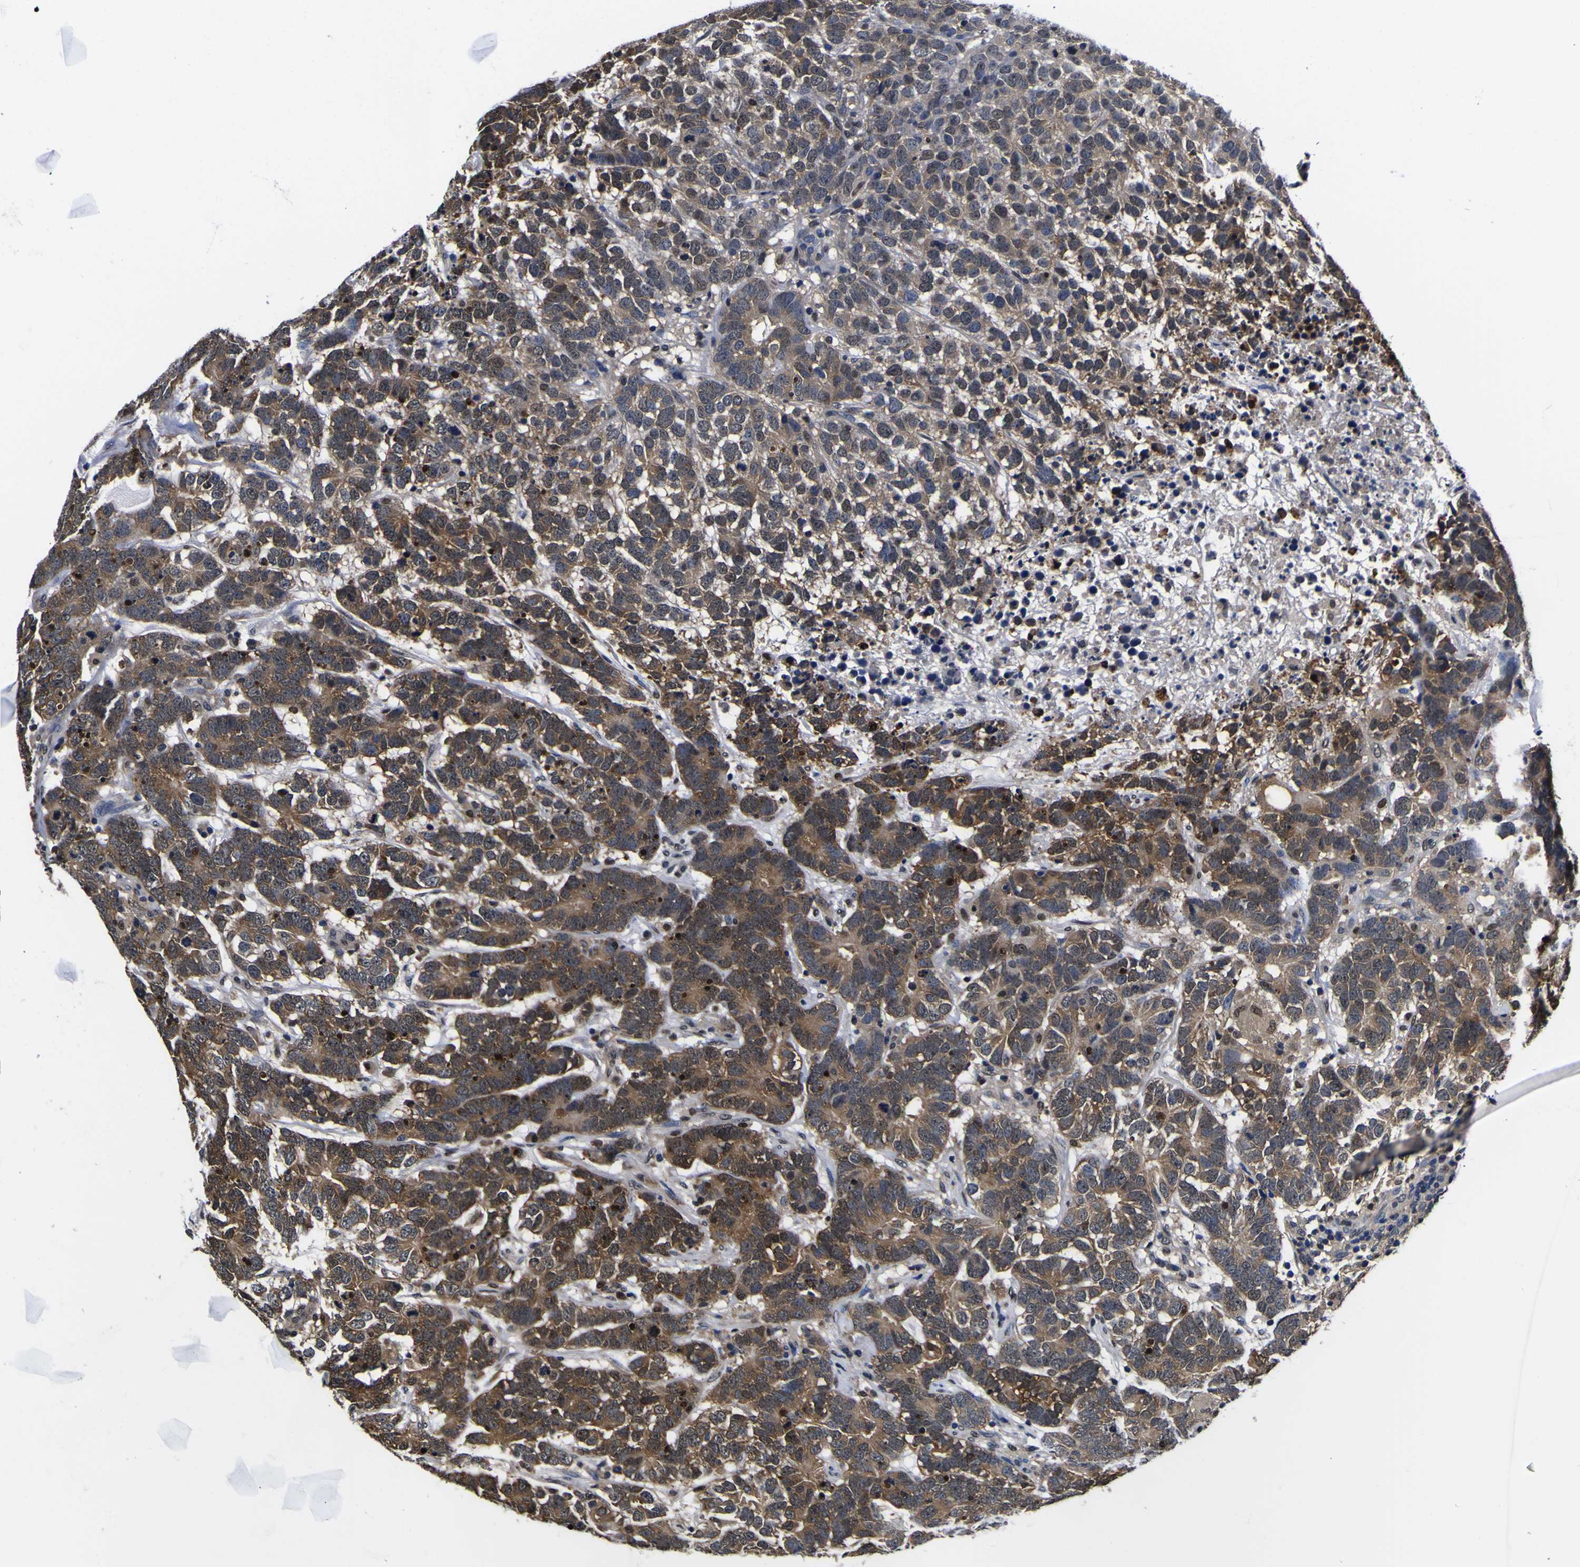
{"staining": {"intensity": "moderate", "quantity": ">75%", "location": "cytoplasmic/membranous"}, "tissue": "testis cancer", "cell_type": "Tumor cells", "image_type": "cancer", "snomed": [{"axis": "morphology", "description": "Carcinoma, Embryonal, NOS"}, {"axis": "topography", "description": "Testis"}], "caption": "Immunohistochemistry (IHC) staining of testis cancer (embryonal carcinoma), which demonstrates medium levels of moderate cytoplasmic/membranous positivity in about >75% of tumor cells indicating moderate cytoplasmic/membranous protein positivity. The staining was performed using DAB (3,3'-diaminobenzidine) (brown) for protein detection and nuclei were counterstained in hematoxylin (blue).", "gene": "FAM110B", "patient": {"sex": "male", "age": 26}}